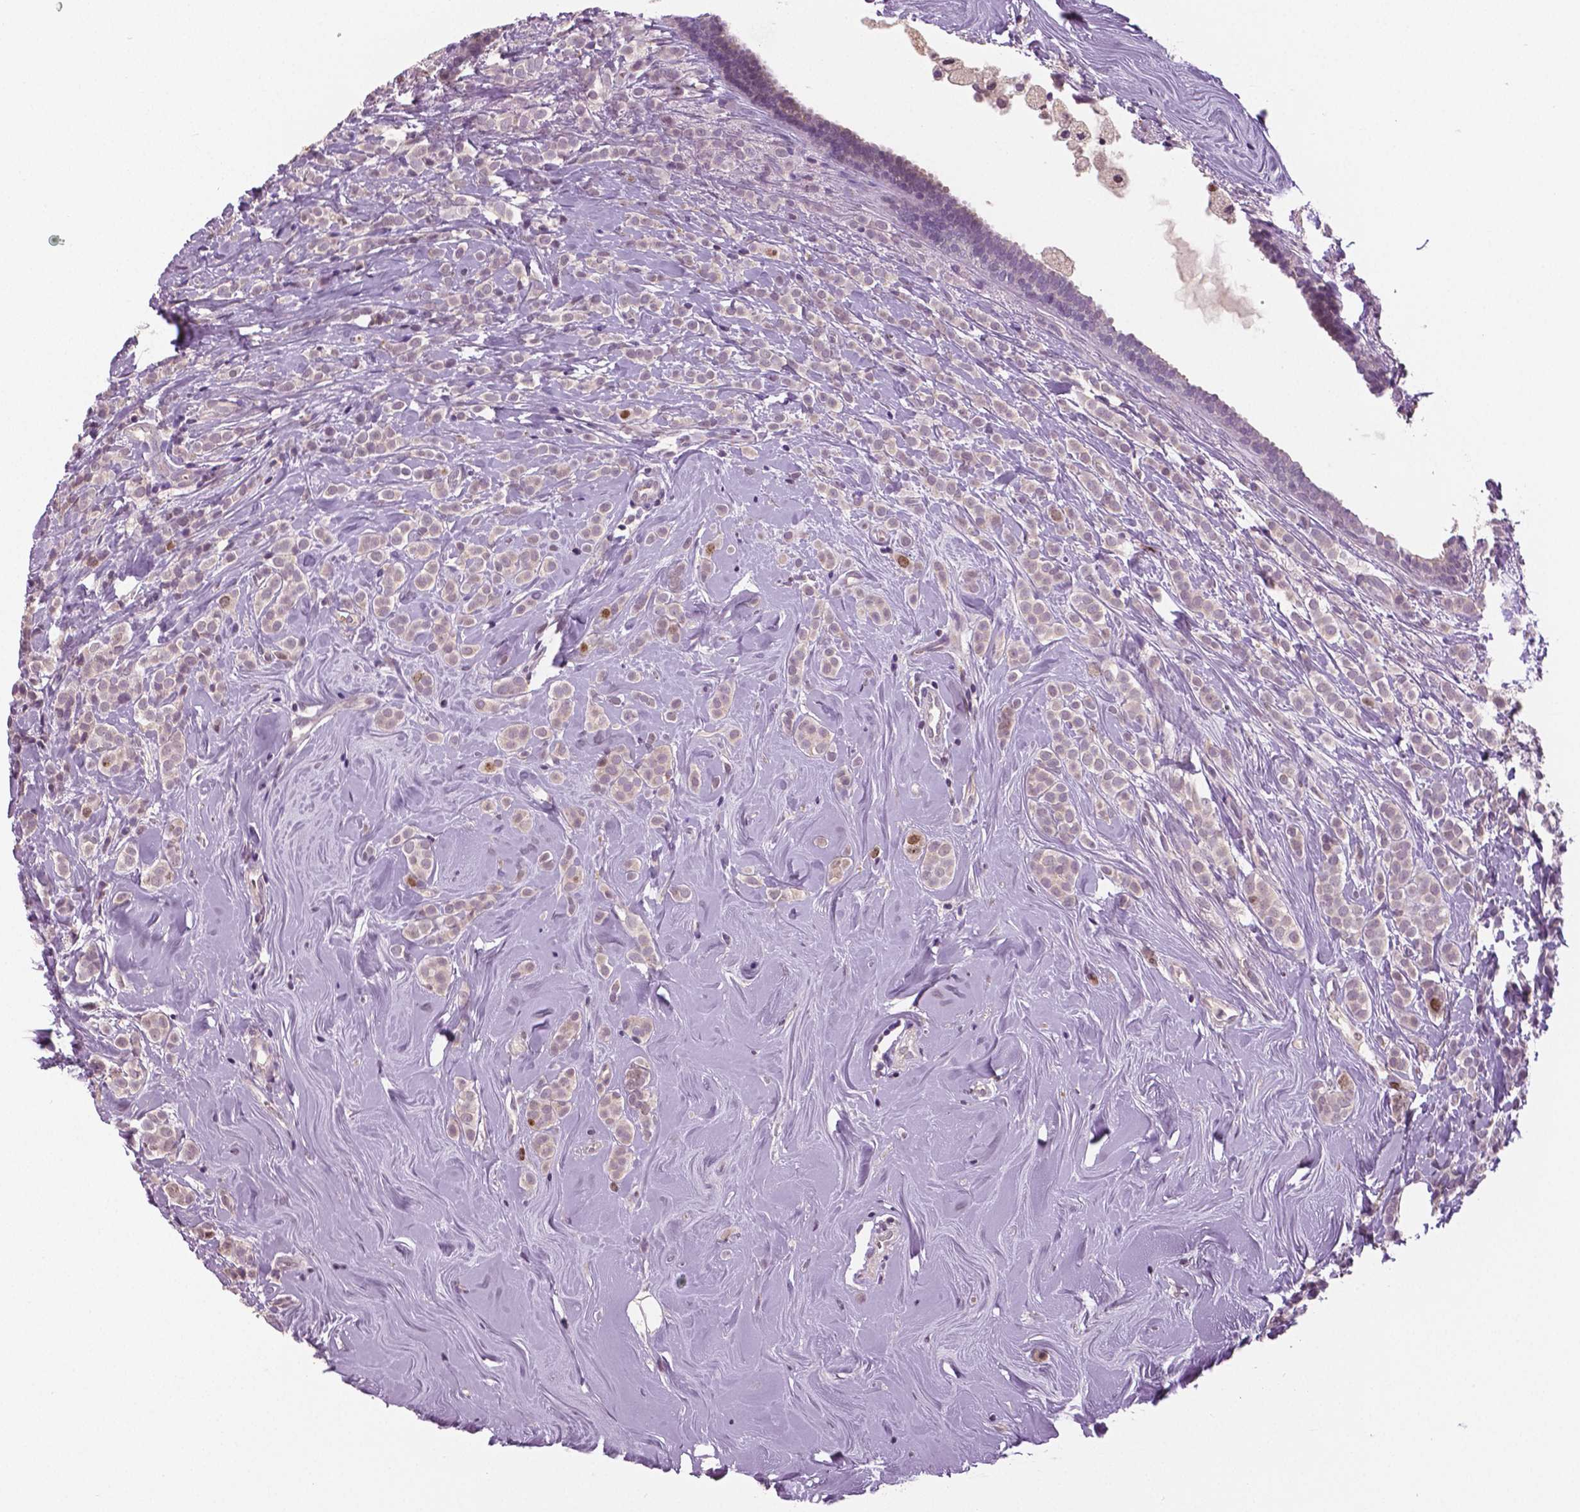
{"staining": {"intensity": "moderate", "quantity": "<25%", "location": "nuclear"}, "tissue": "breast cancer", "cell_type": "Tumor cells", "image_type": "cancer", "snomed": [{"axis": "morphology", "description": "Lobular carcinoma"}, {"axis": "topography", "description": "Breast"}], "caption": "The immunohistochemical stain labels moderate nuclear staining in tumor cells of breast cancer (lobular carcinoma) tissue.", "gene": "MKI67", "patient": {"sex": "female", "age": 49}}